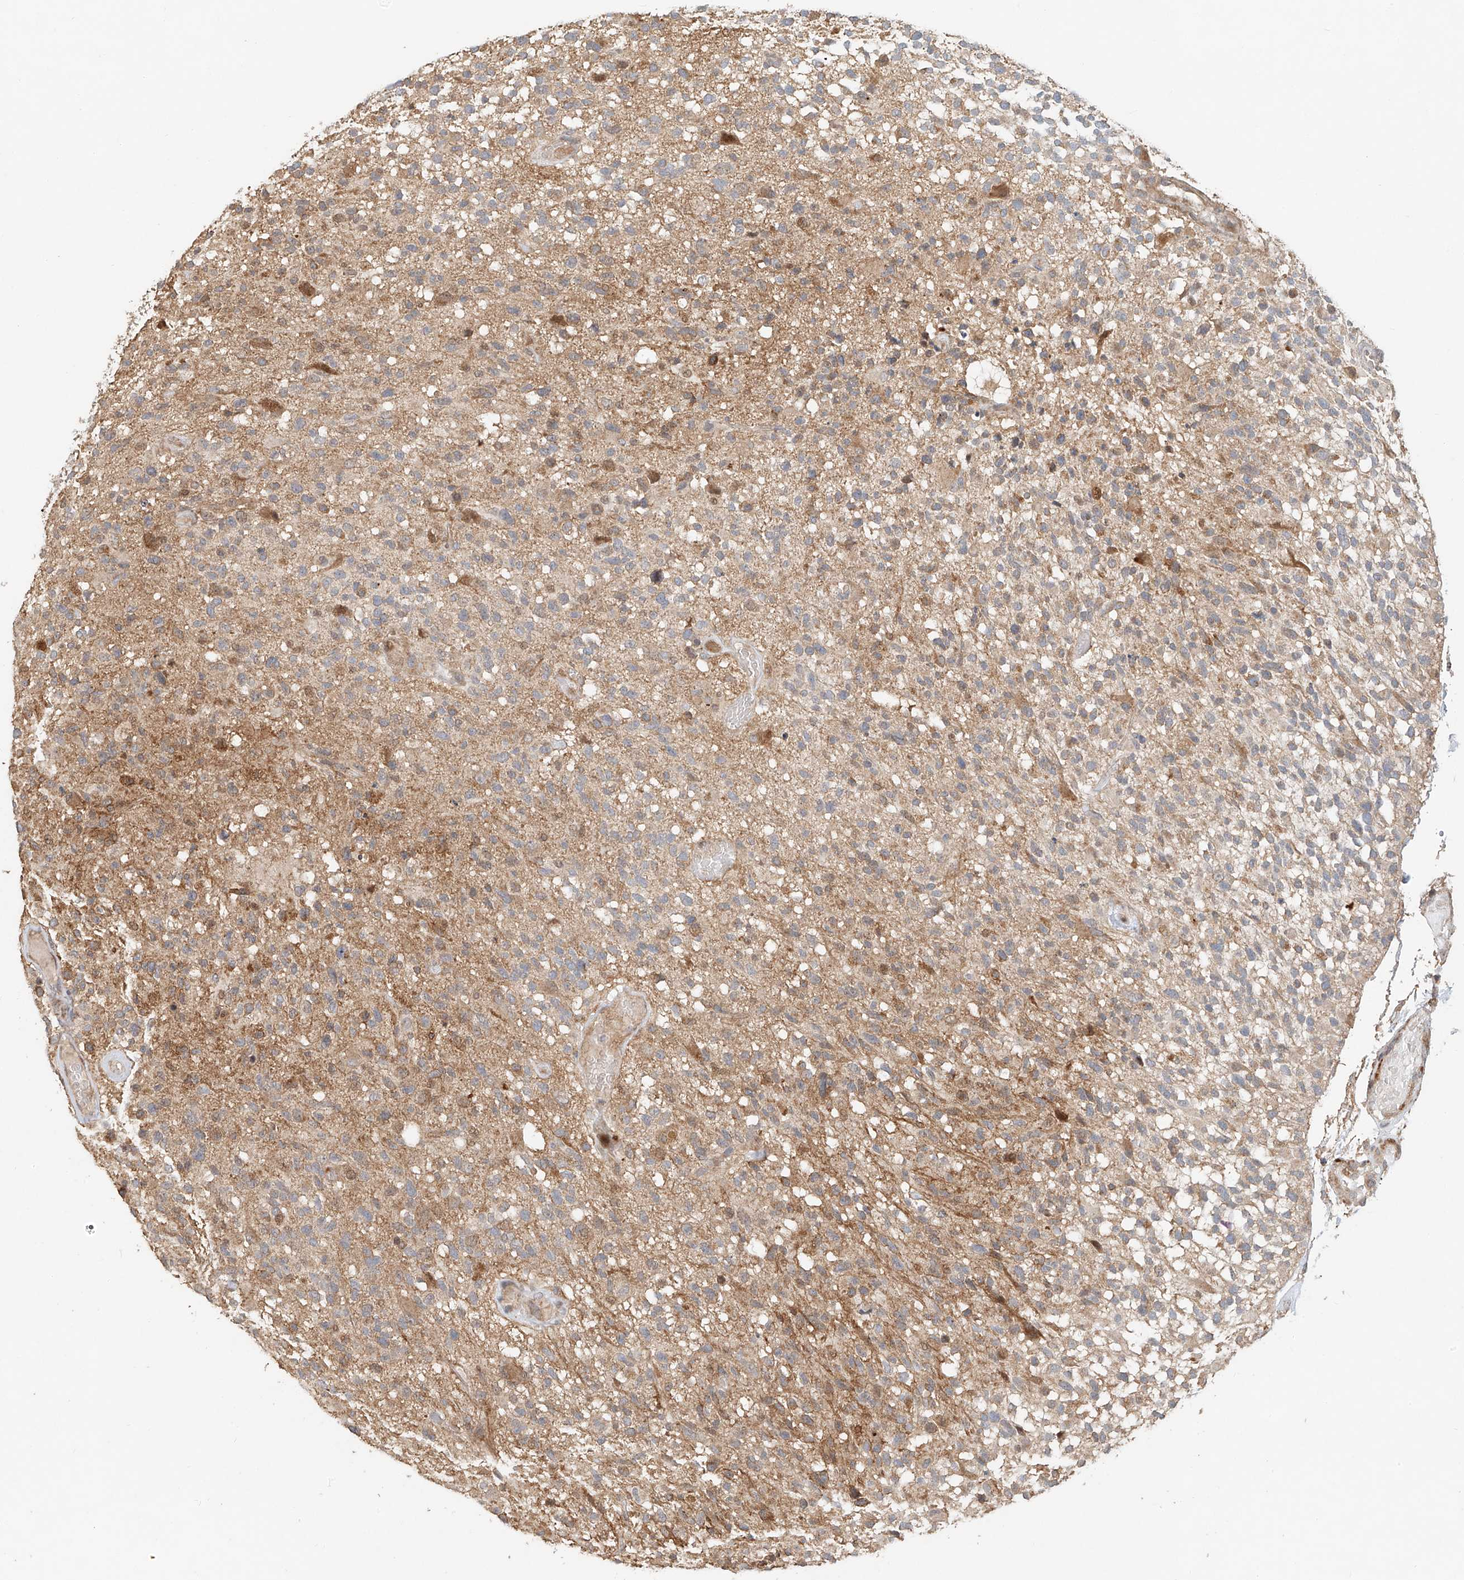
{"staining": {"intensity": "moderate", "quantity": "25%-75%", "location": "cytoplasmic/membranous"}, "tissue": "glioma", "cell_type": "Tumor cells", "image_type": "cancer", "snomed": [{"axis": "morphology", "description": "Glioma, malignant, High grade"}, {"axis": "morphology", "description": "Glioblastoma, NOS"}, {"axis": "topography", "description": "Brain"}], "caption": "Protein expression analysis of human glioblastoma reveals moderate cytoplasmic/membranous expression in approximately 25%-75% of tumor cells.", "gene": "TMEM61", "patient": {"sex": "male", "age": 60}}